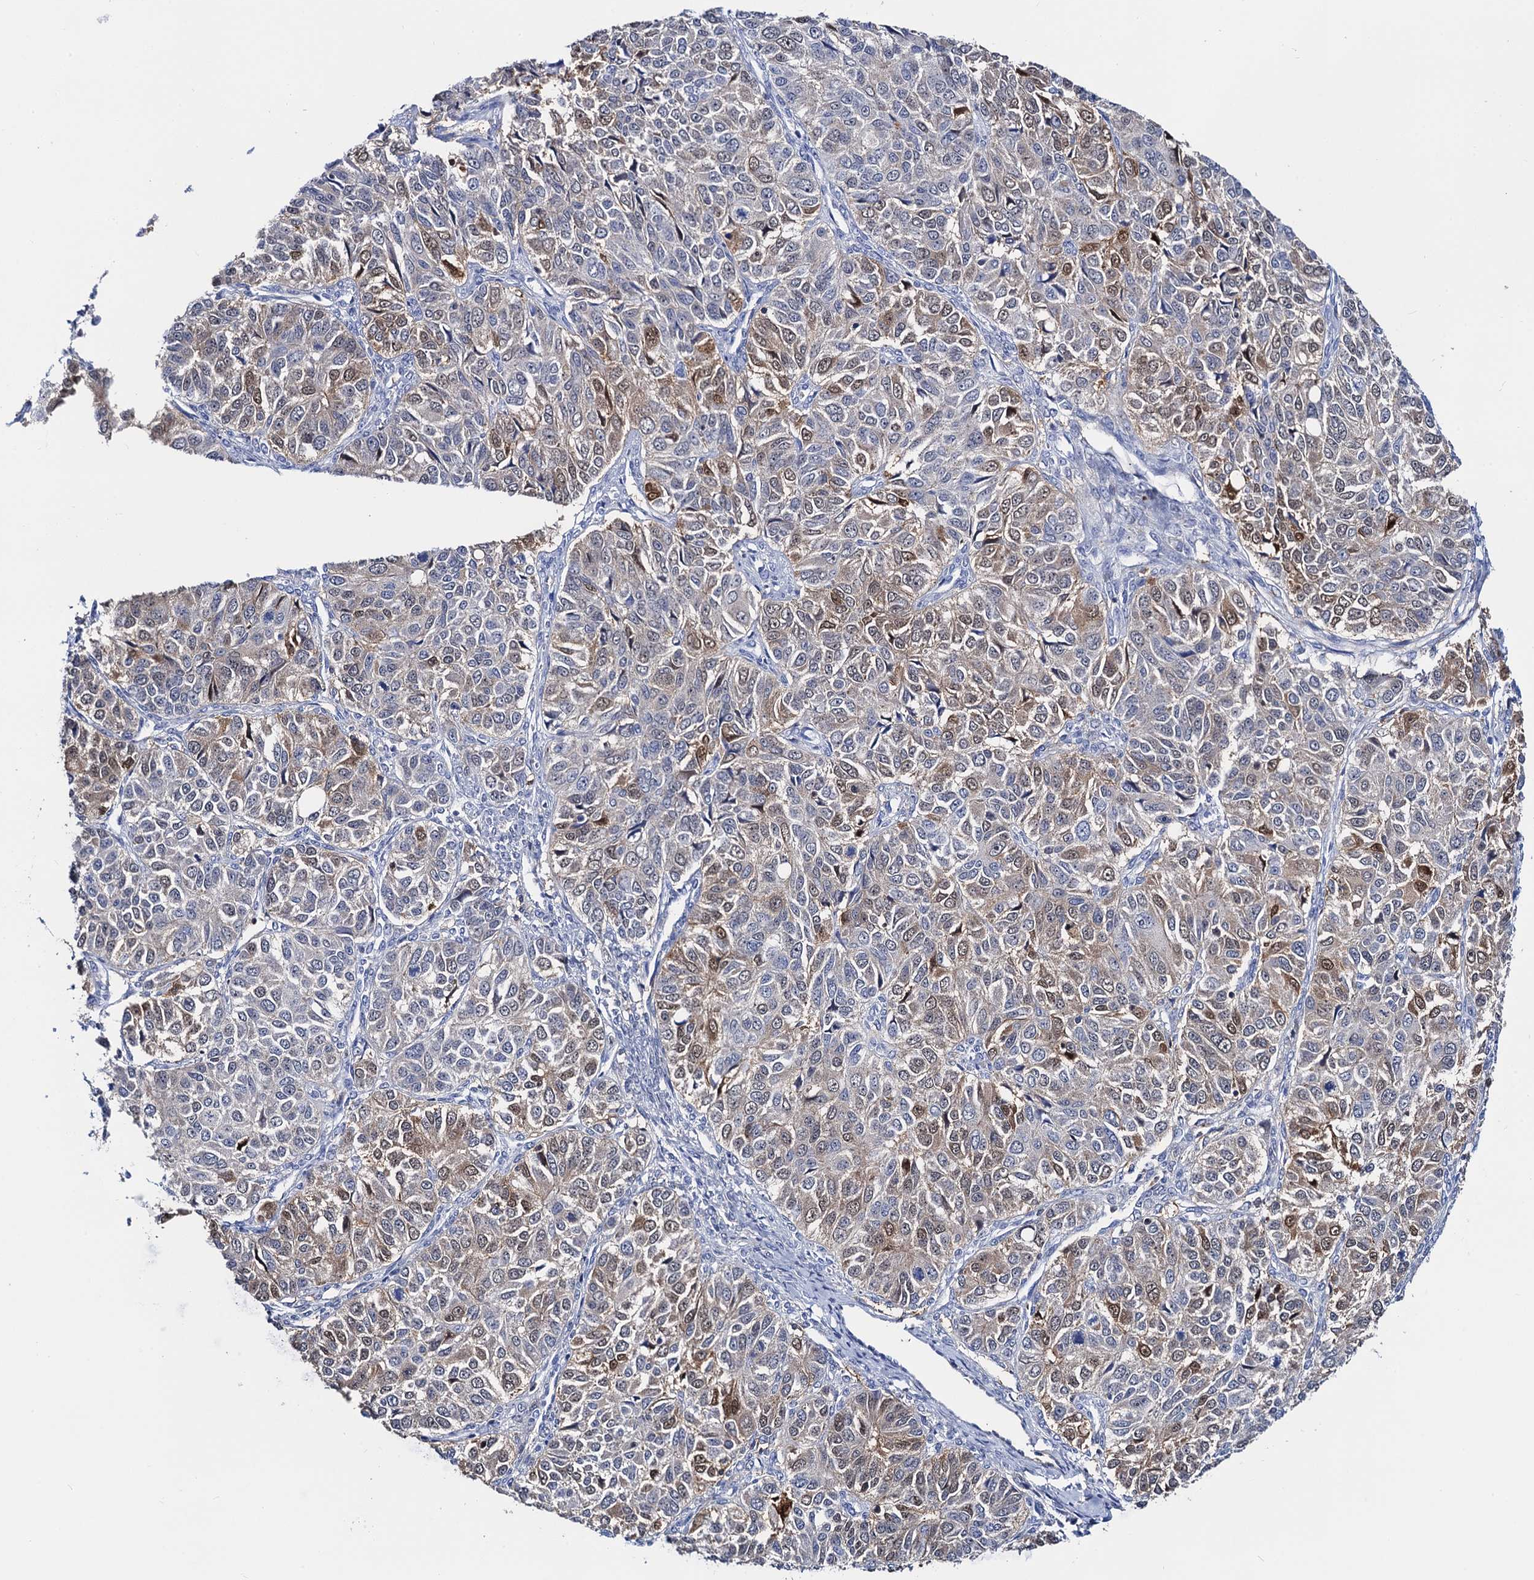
{"staining": {"intensity": "moderate", "quantity": "<25%", "location": "cytoplasmic/membranous,nuclear"}, "tissue": "ovarian cancer", "cell_type": "Tumor cells", "image_type": "cancer", "snomed": [{"axis": "morphology", "description": "Carcinoma, endometroid"}, {"axis": "topography", "description": "Ovary"}], "caption": "Ovarian cancer stained with IHC reveals moderate cytoplasmic/membranous and nuclear positivity in about <25% of tumor cells. (DAB IHC with brightfield microscopy, high magnification).", "gene": "FAH", "patient": {"sex": "female", "age": 51}}